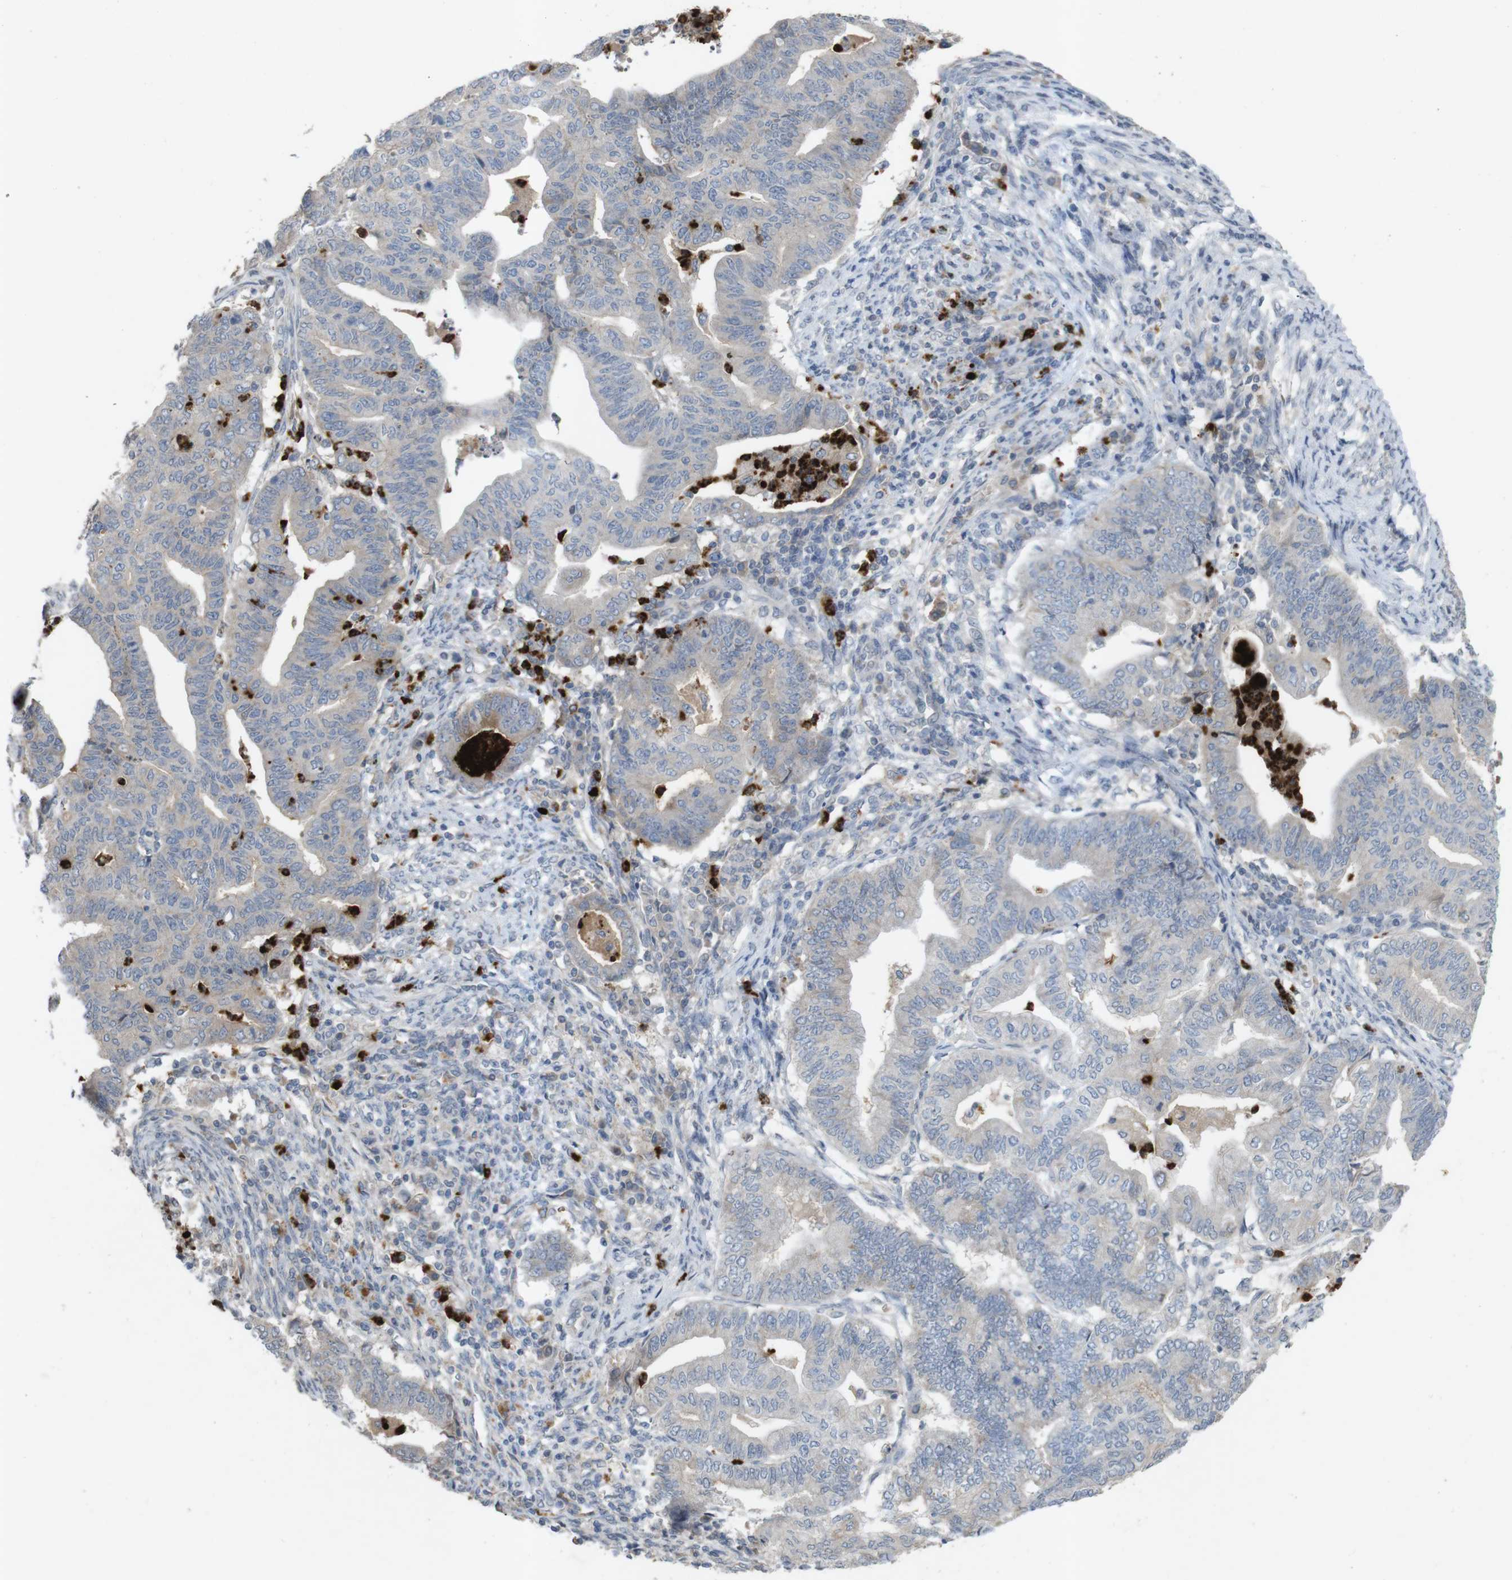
{"staining": {"intensity": "negative", "quantity": "none", "location": "none"}, "tissue": "endometrial cancer", "cell_type": "Tumor cells", "image_type": "cancer", "snomed": [{"axis": "morphology", "description": "Adenocarcinoma, NOS"}, {"axis": "topography", "description": "Endometrium"}], "caption": "Immunohistochemistry of human endometrial cancer displays no expression in tumor cells.", "gene": "TSPAN14", "patient": {"sex": "female", "age": 79}}